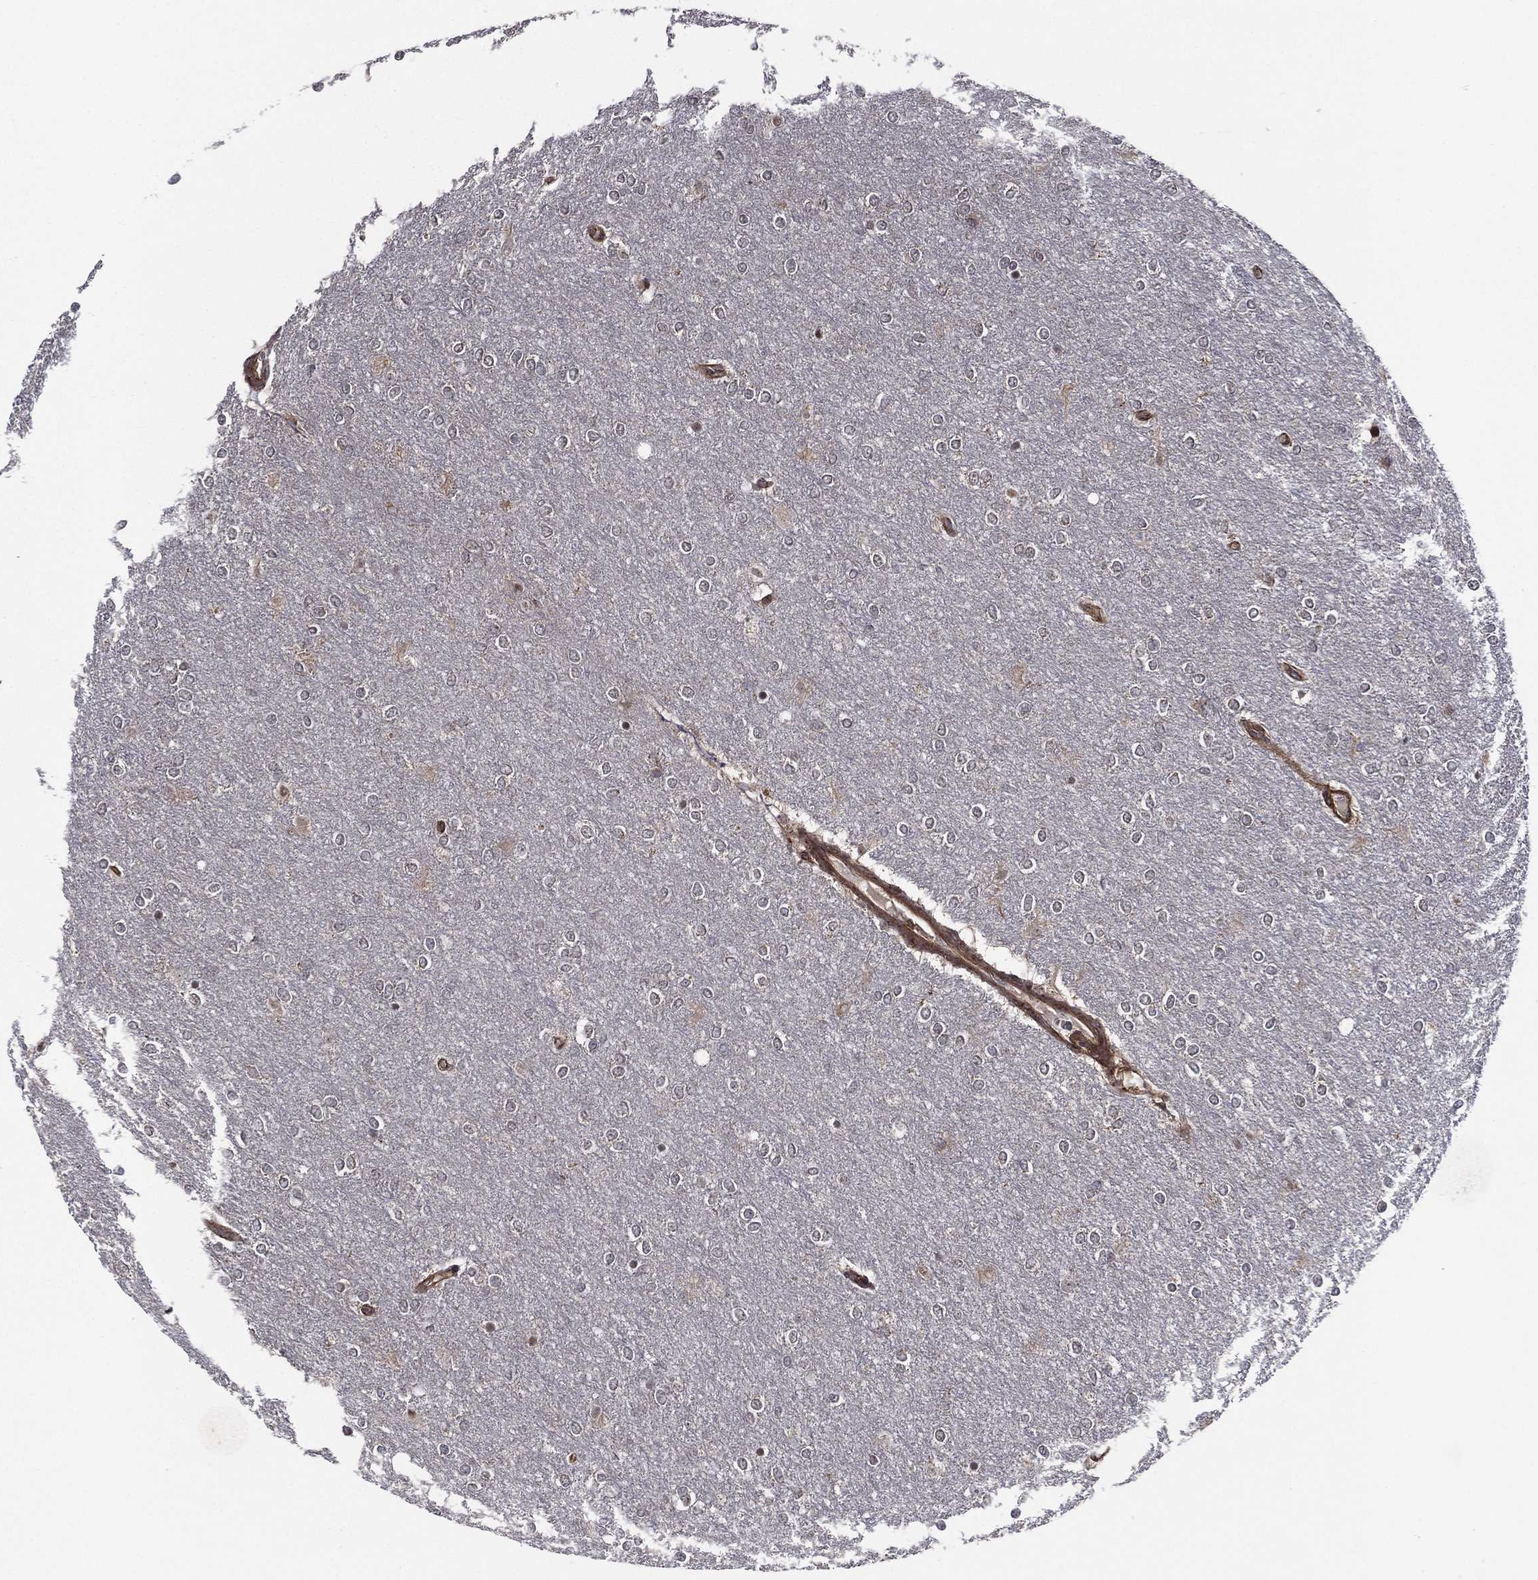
{"staining": {"intensity": "negative", "quantity": "none", "location": "none"}, "tissue": "glioma", "cell_type": "Tumor cells", "image_type": "cancer", "snomed": [{"axis": "morphology", "description": "Glioma, malignant, High grade"}, {"axis": "topography", "description": "Brain"}], "caption": "A photomicrograph of human glioma is negative for staining in tumor cells.", "gene": "UACA", "patient": {"sex": "female", "age": 61}}